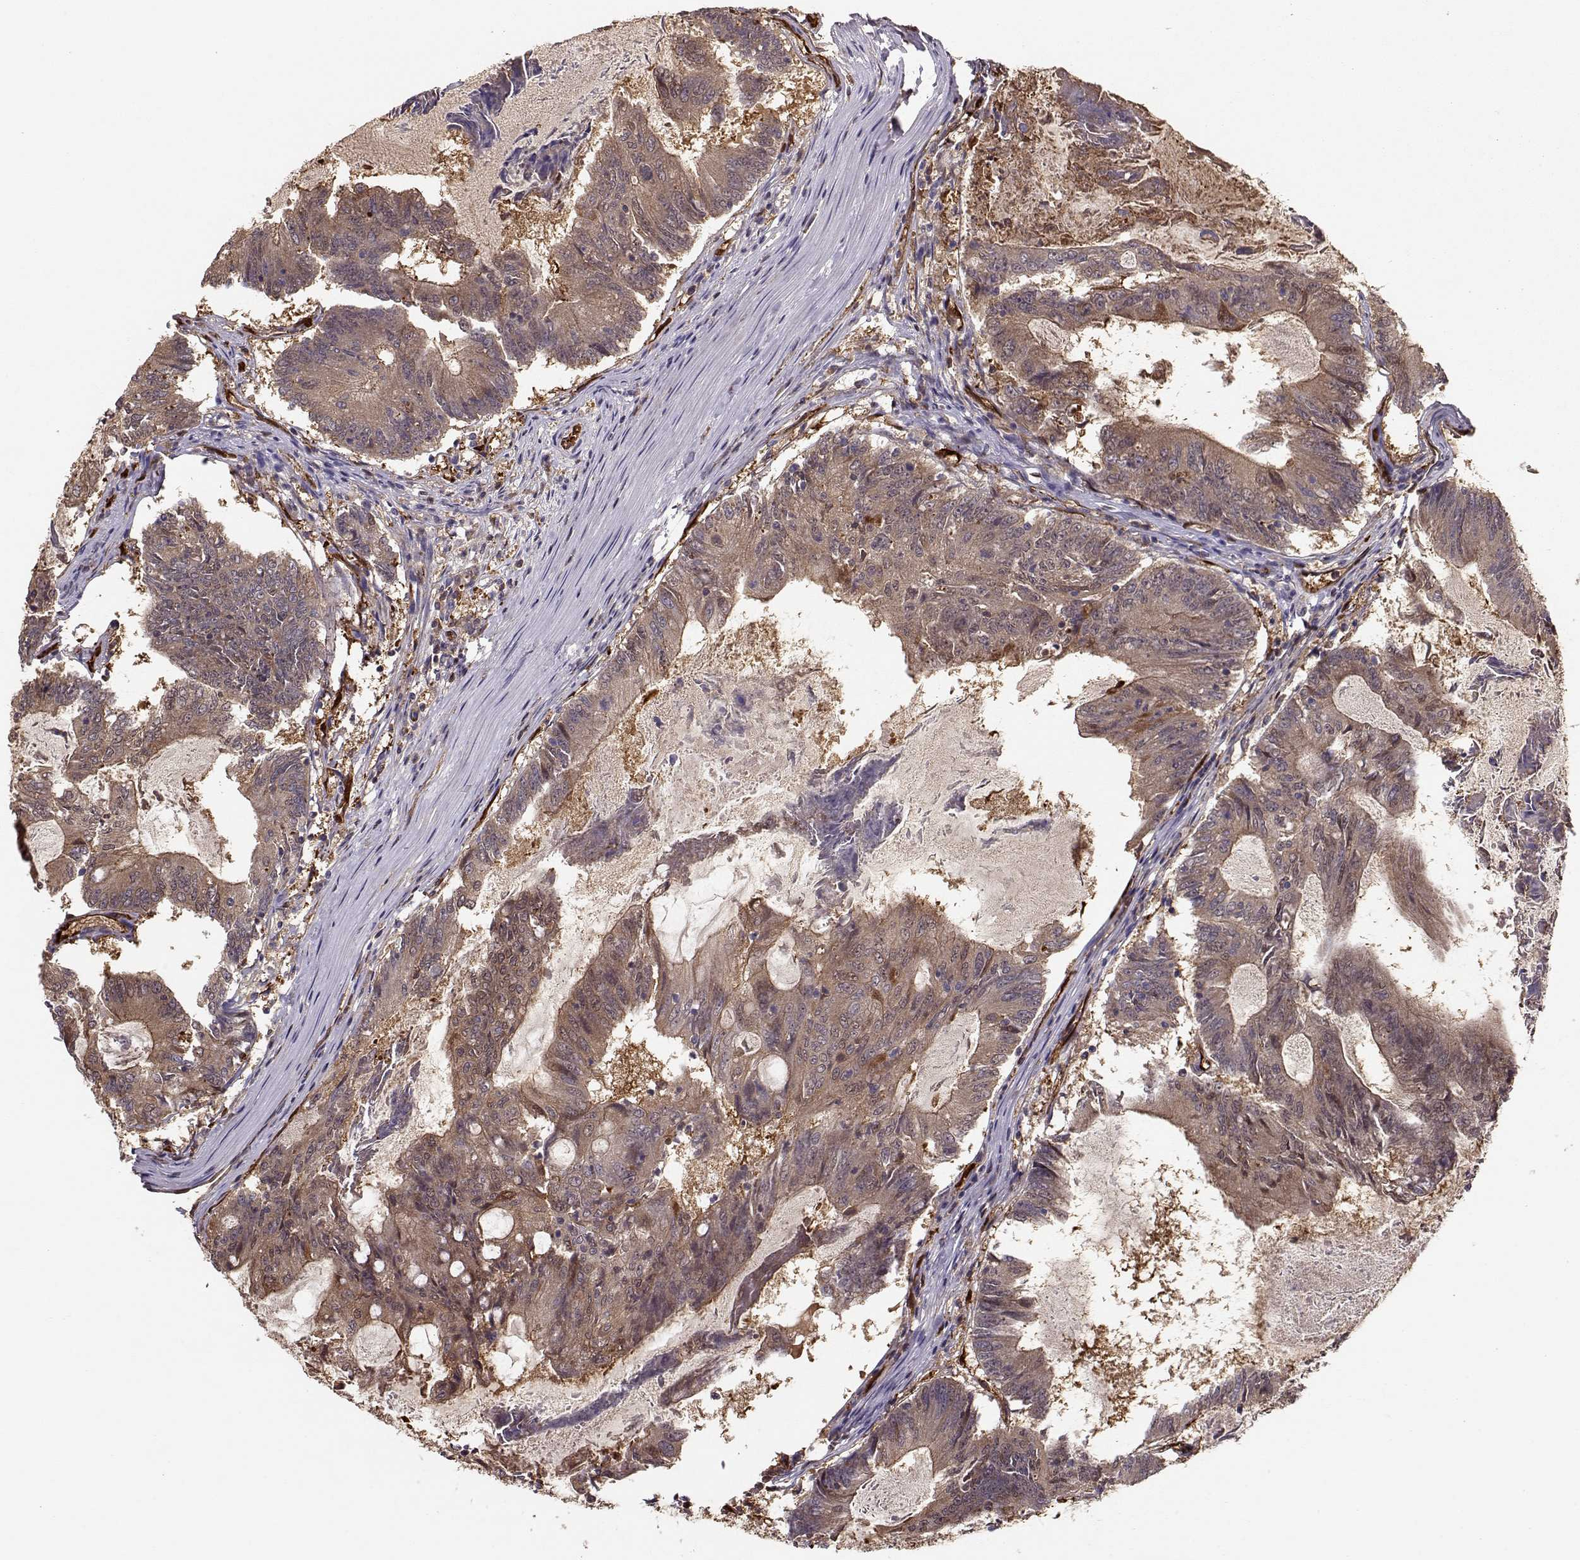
{"staining": {"intensity": "weak", "quantity": ">75%", "location": "cytoplasmic/membranous"}, "tissue": "colorectal cancer", "cell_type": "Tumor cells", "image_type": "cancer", "snomed": [{"axis": "morphology", "description": "Adenocarcinoma, NOS"}, {"axis": "topography", "description": "Colon"}], "caption": "DAB (3,3'-diaminobenzidine) immunohistochemical staining of human colorectal cancer displays weak cytoplasmic/membranous protein positivity in about >75% of tumor cells. (IHC, brightfield microscopy, high magnification).", "gene": "PNP", "patient": {"sex": "female", "age": 70}}